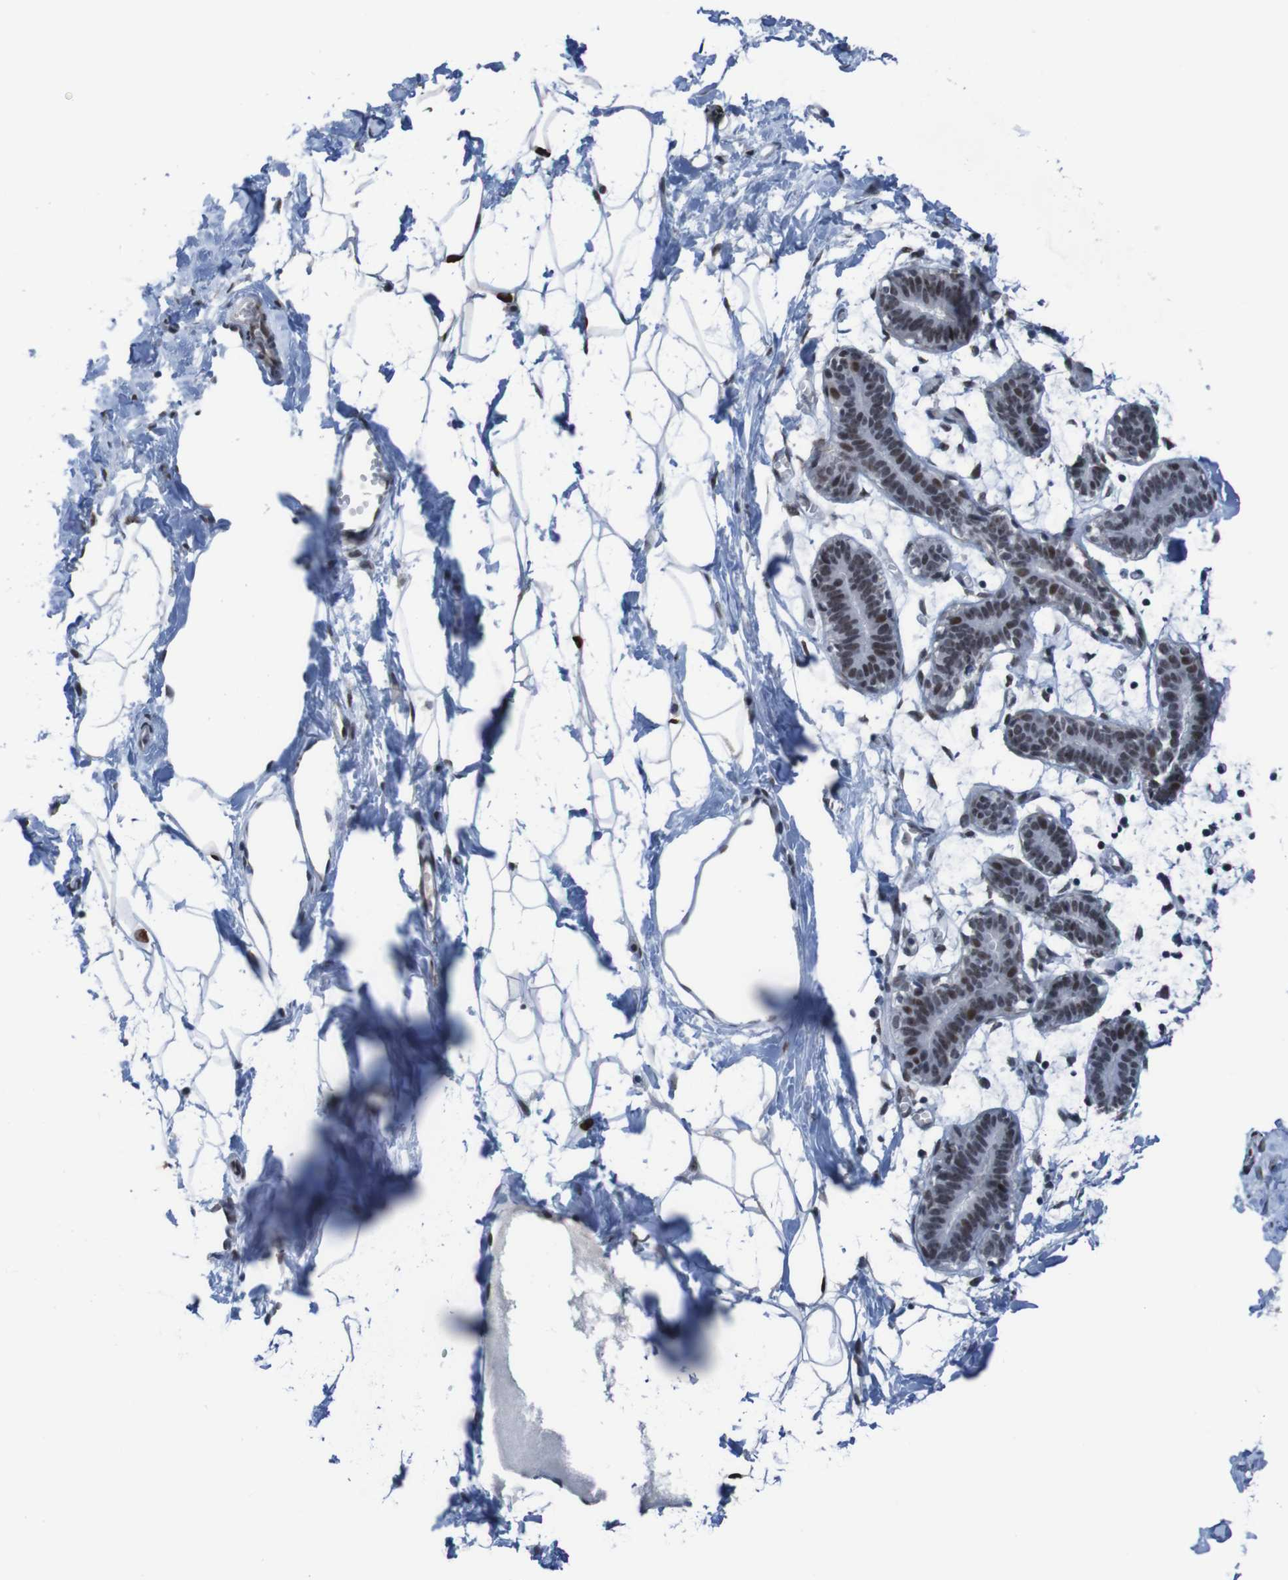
{"staining": {"intensity": "strong", "quantity": ">75%", "location": "nuclear"}, "tissue": "breast", "cell_type": "Adipocytes", "image_type": "normal", "snomed": [{"axis": "morphology", "description": "Normal tissue, NOS"}, {"axis": "topography", "description": "Breast"}], "caption": "Protein staining reveals strong nuclear positivity in about >75% of adipocytes in unremarkable breast.", "gene": "PHF2", "patient": {"sex": "female", "age": 27}}